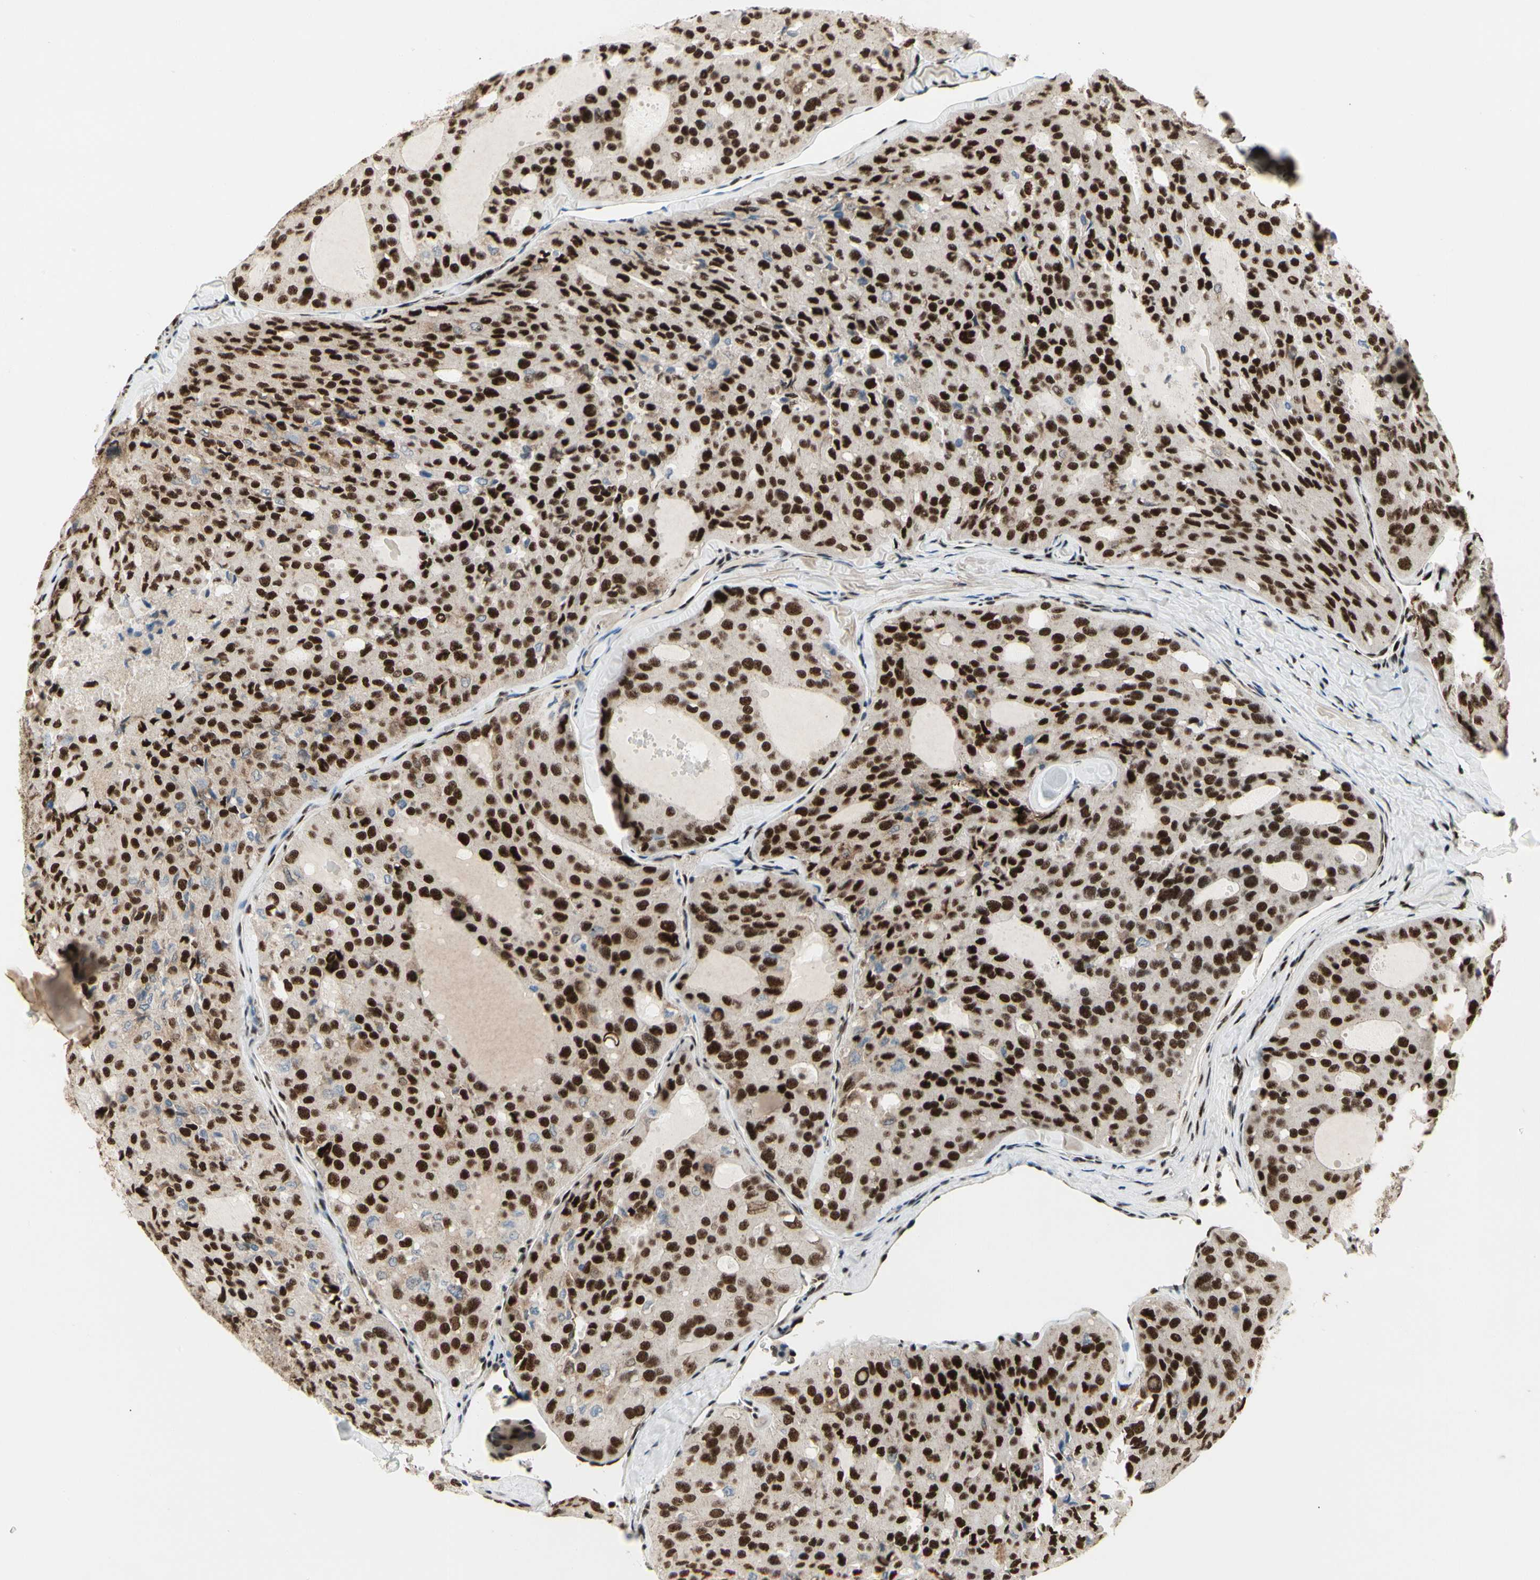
{"staining": {"intensity": "strong", "quantity": ">75%", "location": "nuclear"}, "tissue": "thyroid cancer", "cell_type": "Tumor cells", "image_type": "cancer", "snomed": [{"axis": "morphology", "description": "Follicular adenoma carcinoma, NOS"}, {"axis": "topography", "description": "Thyroid gland"}], "caption": "The micrograph reveals a brown stain indicating the presence of a protein in the nuclear of tumor cells in thyroid cancer. The staining was performed using DAB, with brown indicating positive protein expression. Nuclei are stained blue with hematoxylin.", "gene": "SRSF11", "patient": {"sex": "male", "age": 75}}